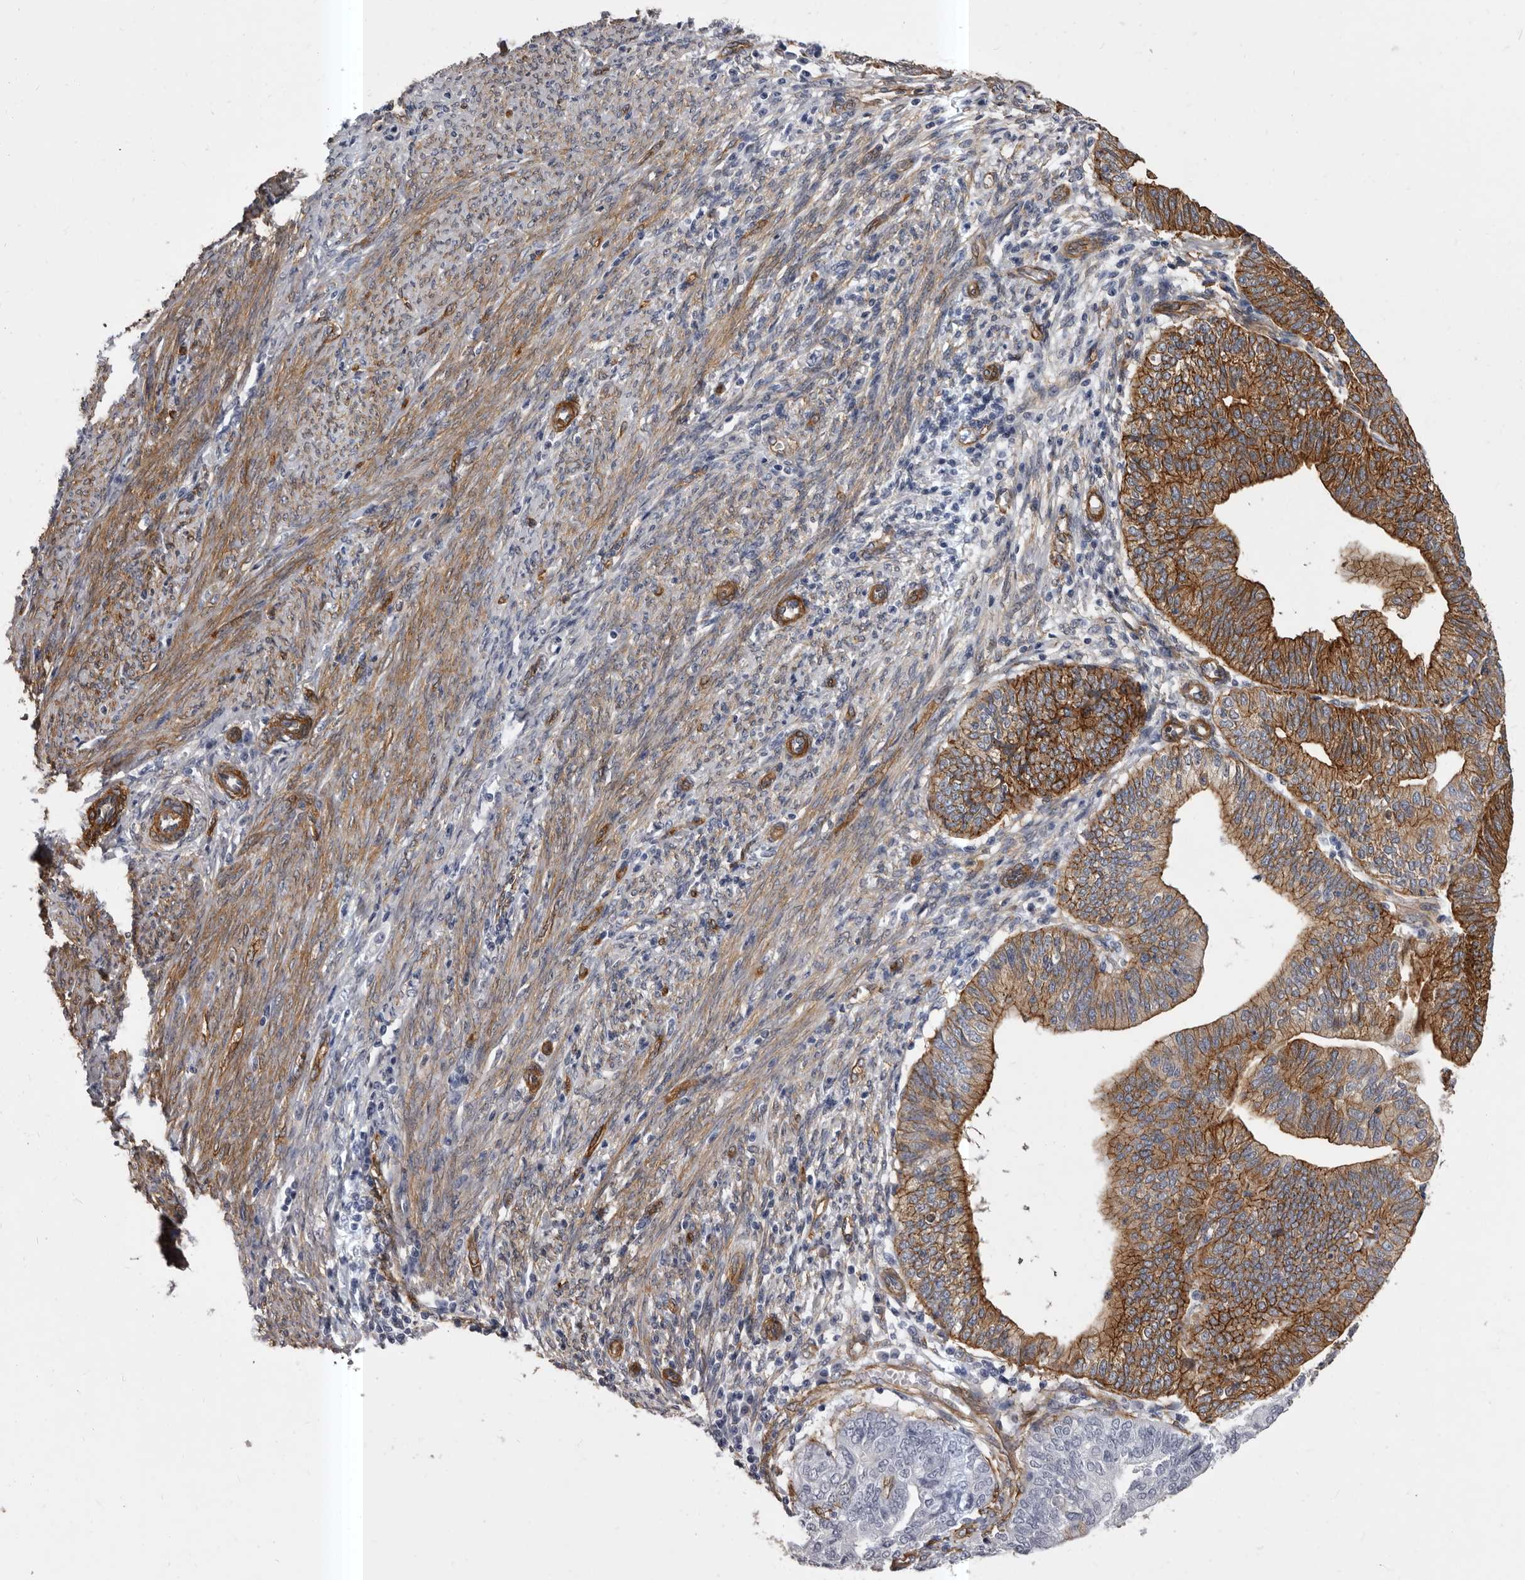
{"staining": {"intensity": "strong", "quantity": "25%-75%", "location": "cytoplasmic/membranous"}, "tissue": "endometrial cancer", "cell_type": "Tumor cells", "image_type": "cancer", "snomed": [{"axis": "morphology", "description": "Adenocarcinoma, NOS"}, {"axis": "topography", "description": "Uterus"}], "caption": "Endometrial cancer was stained to show a protein in brown. There is high levels of strong cytoplasmic/membranous expression in about 25%-75% of tumor cells. The protein of interest is shown in brown color, while the nuclei are stained blue.", "gene": "ENAH", "patient": {"sex": "female", "age": 77}}